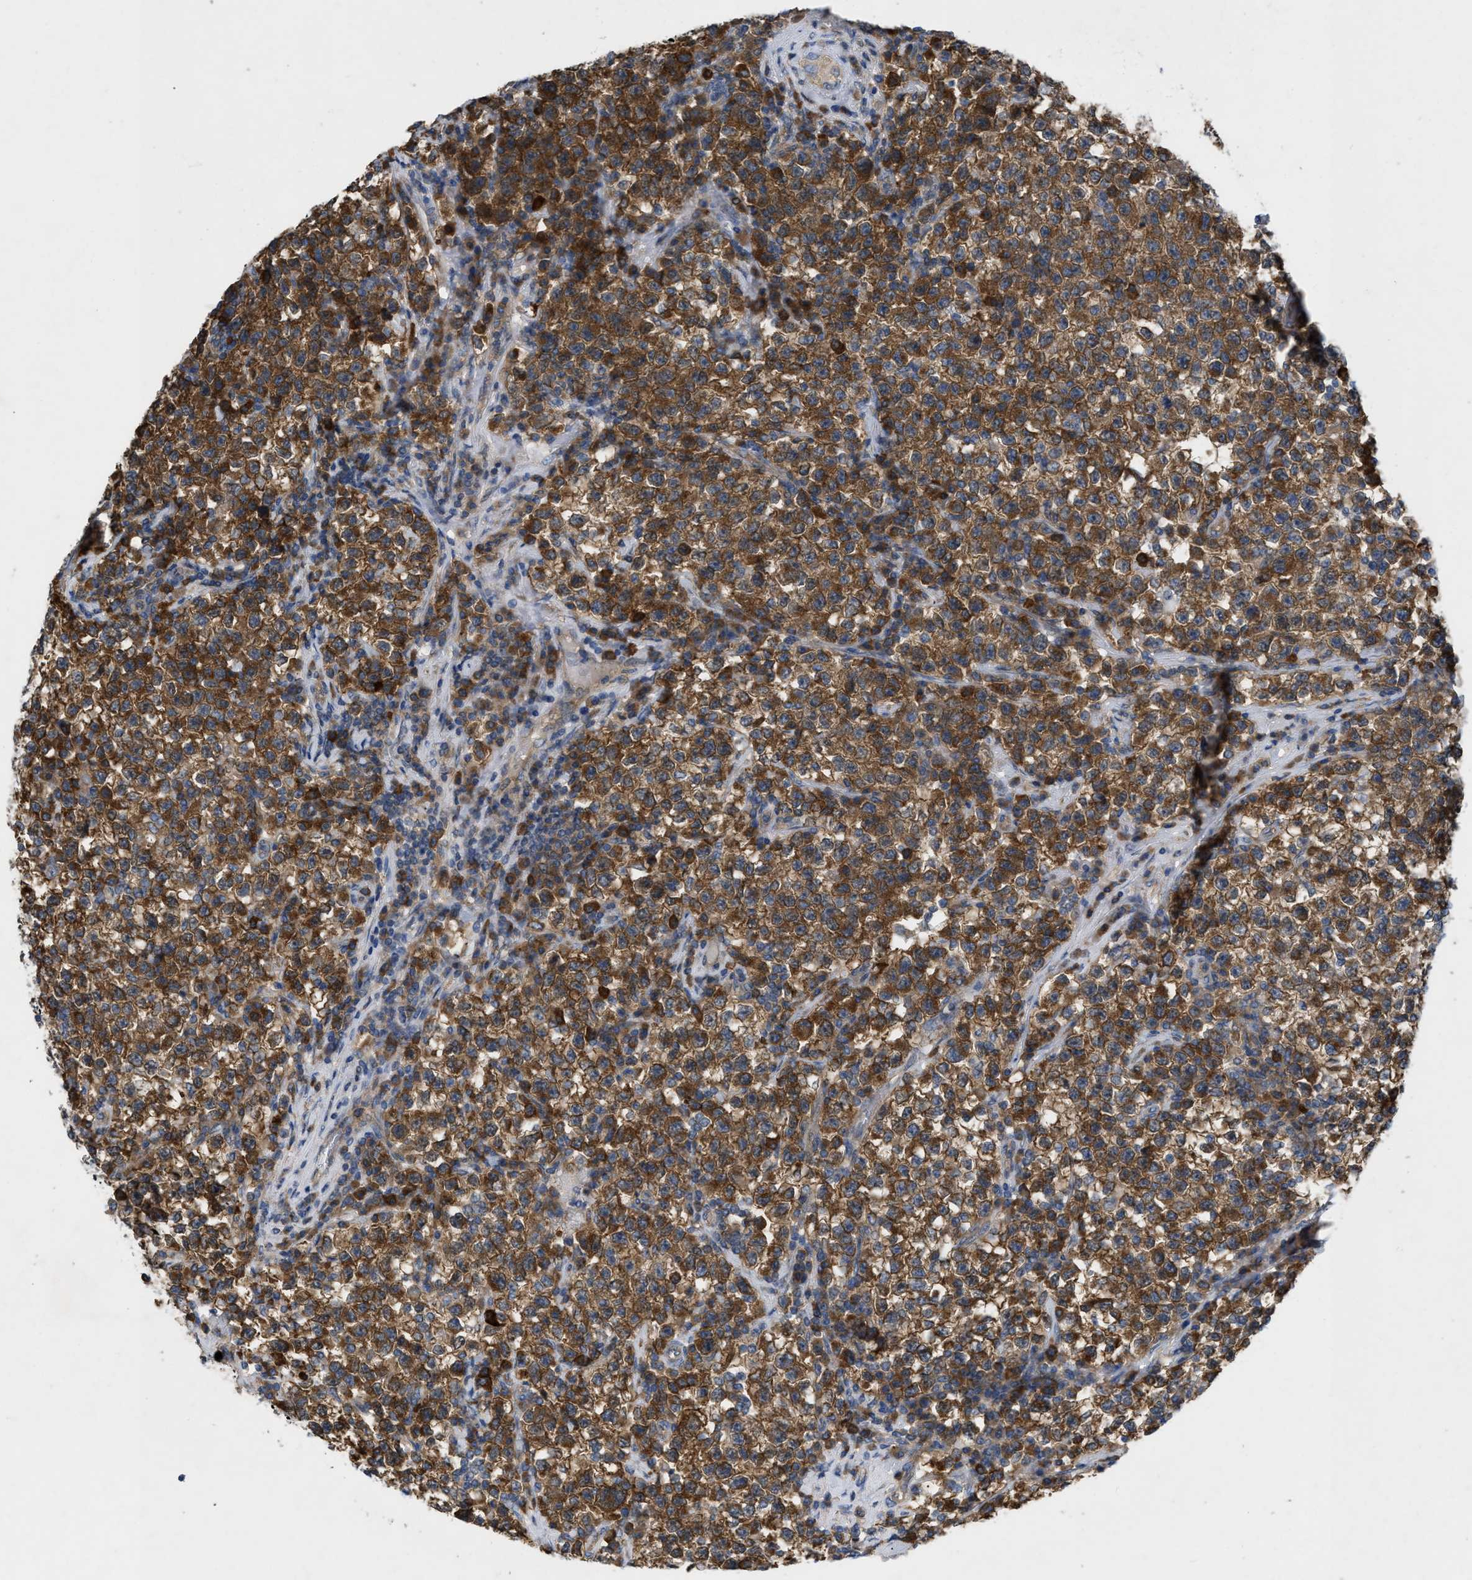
{"staining": {"intensity": "strong", "quantity": ">75%", "location": "cytoplasmic/membranous"}, "tissue": "testis cancer", "cell_type": "Tumor cells", "image_type": "cancer", "snomed": [{"axis": "morphology", "description": "Seminoma, NOS"}, {"axis": "topography", "description": "Testis"}], "caption": "A brown stain highlights strong cytoplasmic/membranous expression of a protein in human testis cancer (seminoma) tumor cells.", "gene": "TMEM131", "patient": {"sex": "male", "age": 22}}